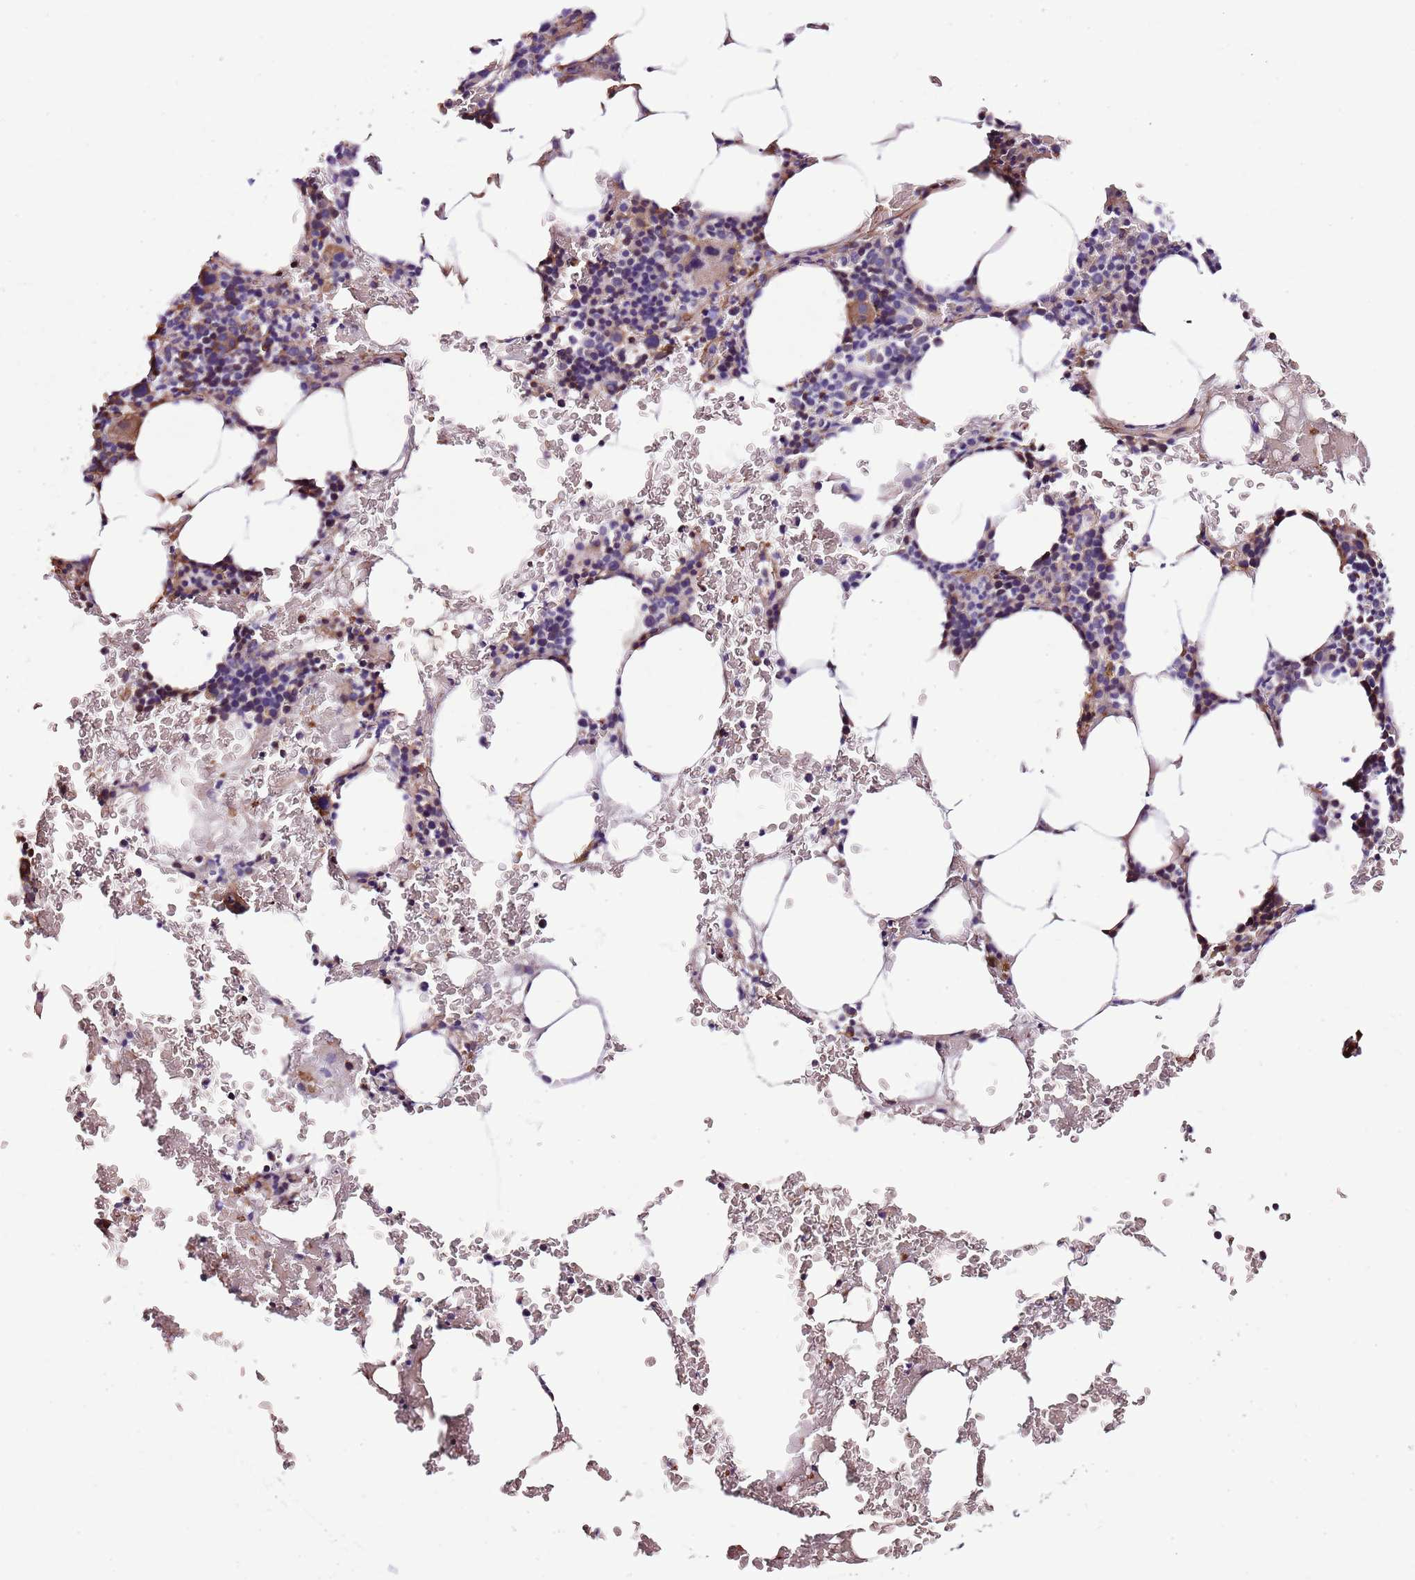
{"staining": {"intensity": "moderate", "quantity": "<25%", "location": "cytoplasmic/membranous"}, "tissue": "bone marrow", "cell_type": "Hematopoietic cells", "image_type": "normal", "snomed": [{"axis": "morphology", "description": "Normal tissue, NOS"}, {"axis": "topography", "description": "Bone marrow"}], "caption": "Normal bone marrow was stained to show a protein in brown. There is low levels of moderate cytoplasmic/membranous positivity in about <25% of hematopoietic cells.", "gene": "GFRAL", "patient": {"sex": "female", "age": 58}}